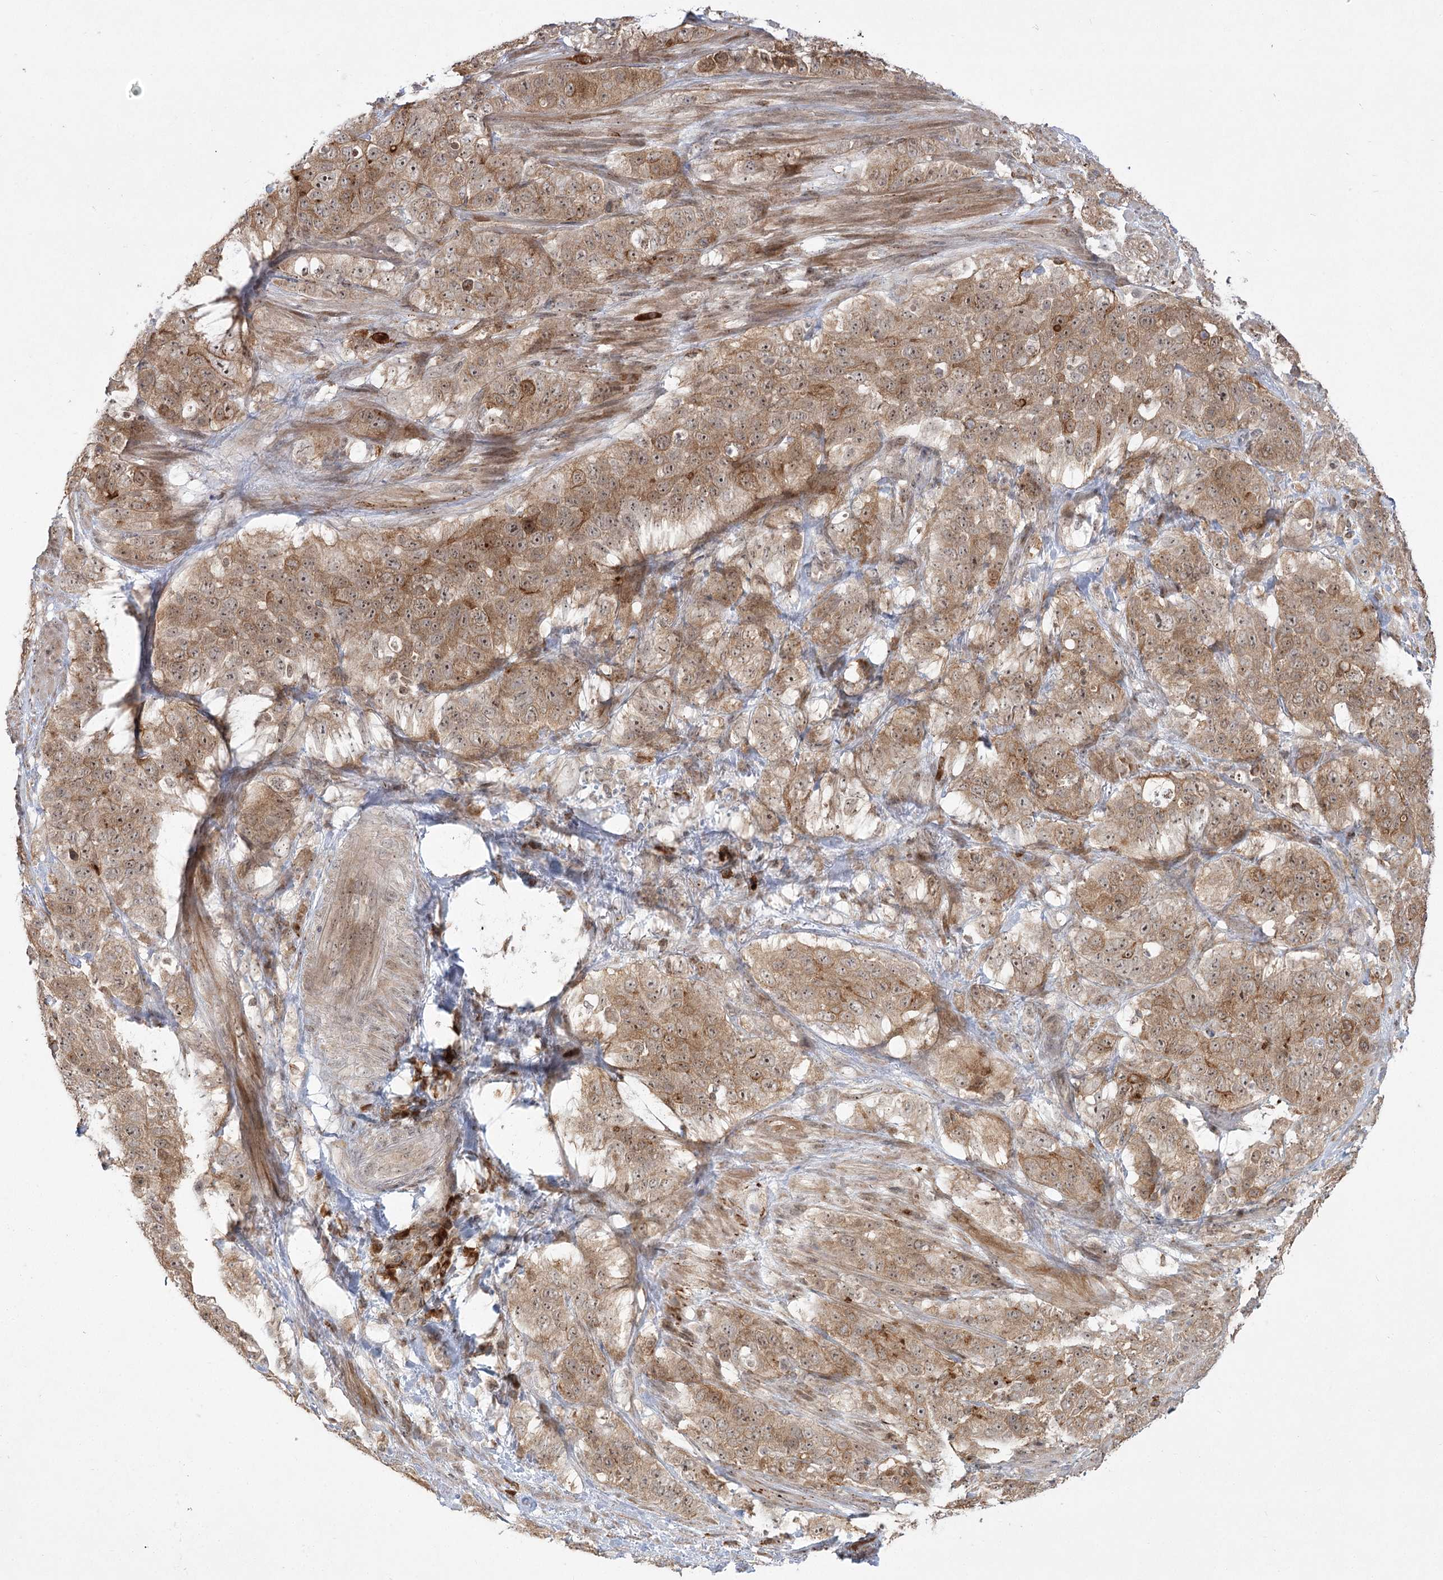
{"staining": {"intensity": "moderate", "quantity": ">75%", "location": "cytoplasmic/membranous,nuclear"}, "tissue": "stomach cancer", "cell_type": "Tumor cells", "image_type": "cancer", "snomed": [{"axis": "morphology", "description": "Adenocarcinoma, NOS"}, {"axis": "topography", "description": "Stomach"}], "caption": "Brown immunohistochemical staining in stomach adenocarcinoma demonstrates moderate cytoplasmic/membranous and nuclear staining in approximately >75% of tumor cells.", "gene": "SYTL1", "patient": {"sex": "male", "age": 48}}